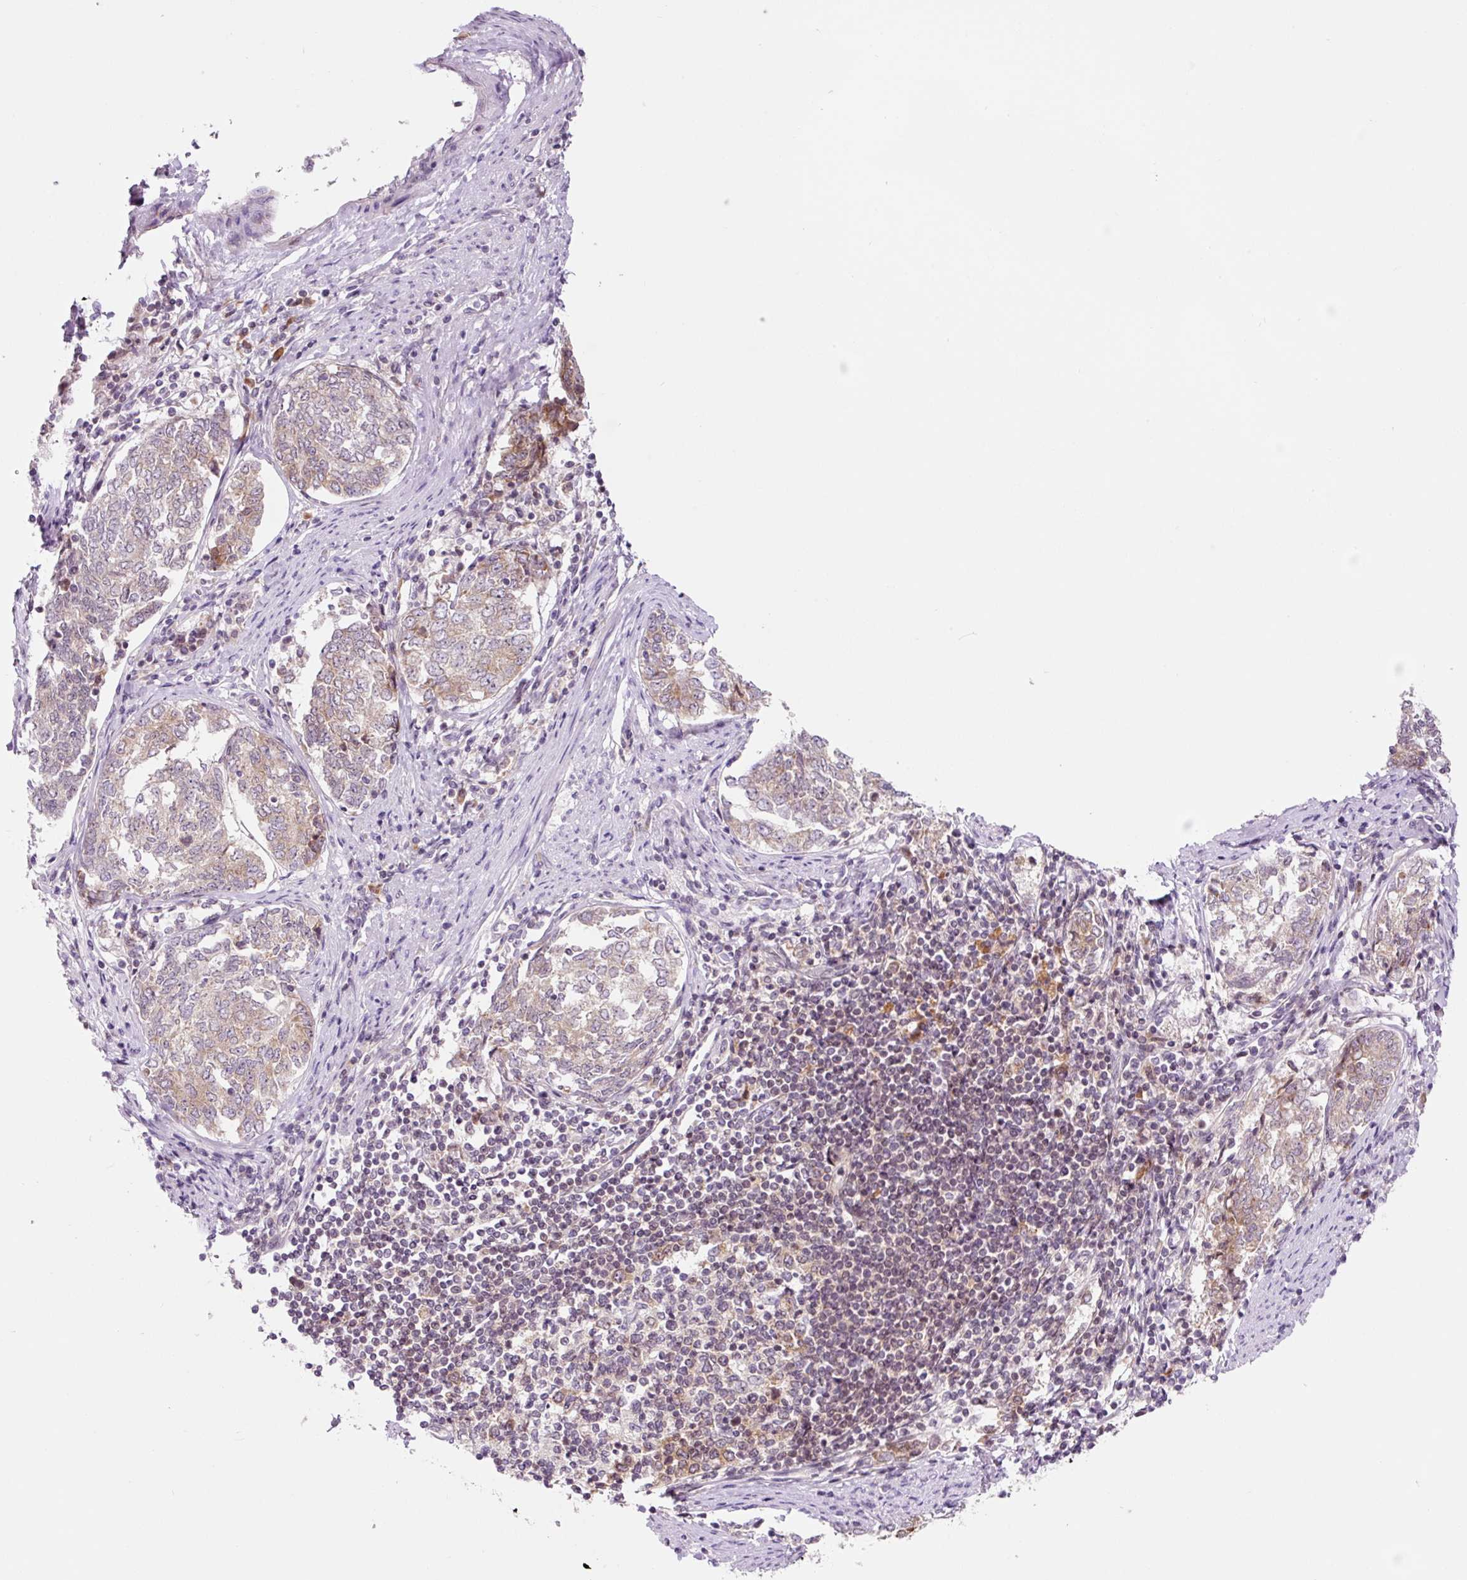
{"staining": {"intensity": "moderate", "quantity": "25%-75%", "location": "cytoplasmic/membranous"}, "tissue": "endometrial cancer", "cell_type": "Tumor cells", "image_type": "cancer", "snomed": [{"axis": "morphology", "description": "Adenocarcinoma, NOS"}, {"axis": "topography", "description": "Endometrium"}], "caption": "About 25%-75% of tumor cells in human adenocarcinoma (endometrial) show moderate cytoplasmic/membranous protein positivity as visualized by brown immunohistochemical staining.", "gene": "RPL41", "patient": {"sex": "female", "age": 80}}